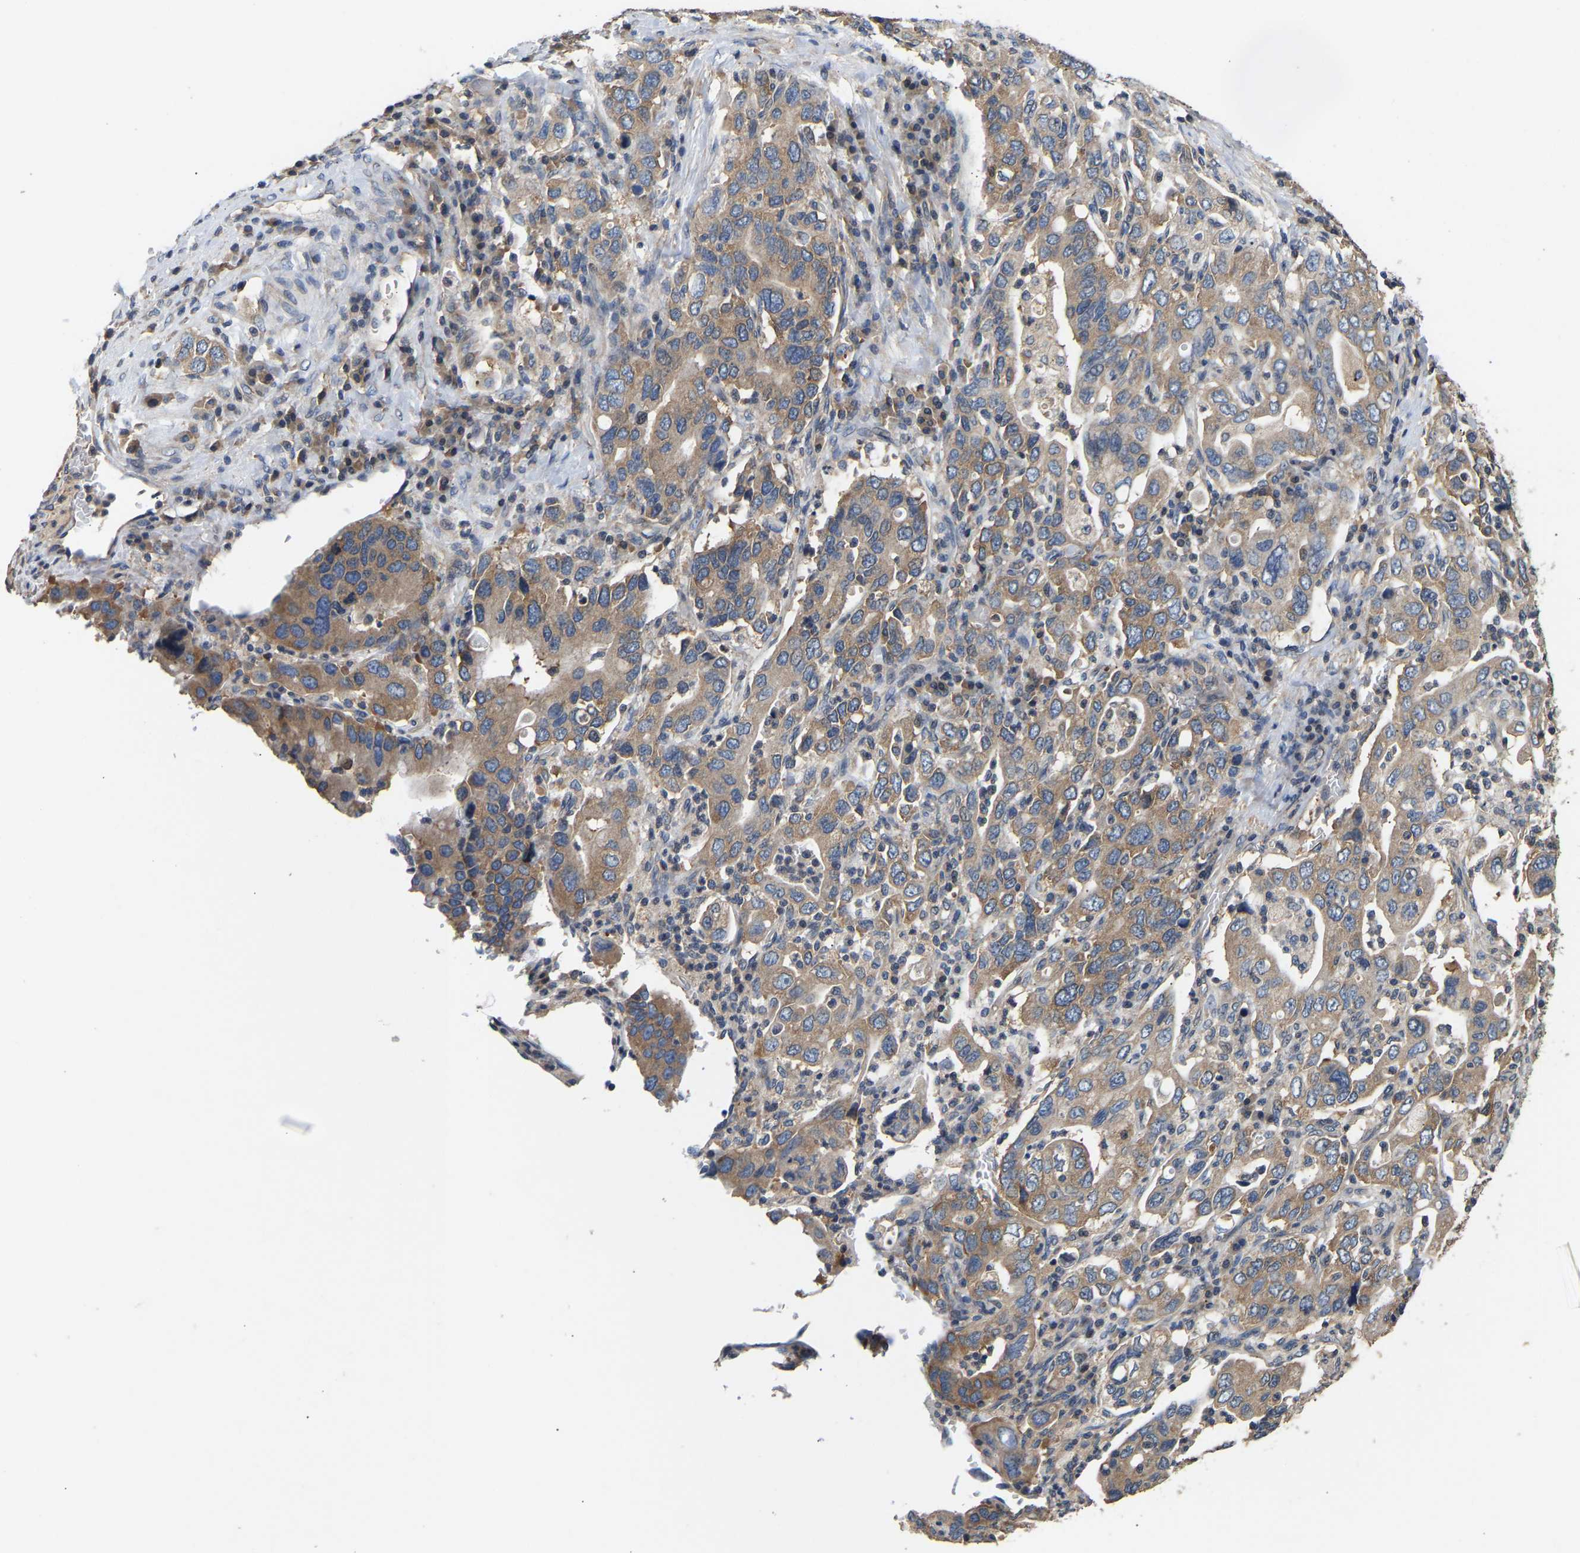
{"staining": {"intensity": "moderate", "quantity": ">75%", "location": "cytoplasmic/membranous"}, "tissue": "stomach cancer", "cell_type": "Tumor cells", "image_type": "cancer", "snomed": [{"axis": "morphology", "description": "Adenocarcinoma, NOS"}, {"axis": "topography", "description": "Stomach, upper"}], "caption": "Immunohistochemical staining of human stomach cancer exhibits medium levels of moderate cytoplasmic/membranous protein positivity in approximately >75% of tumor cells.", "gene": "AIMP2", "patient": {"sex": "male", "age": 62}}